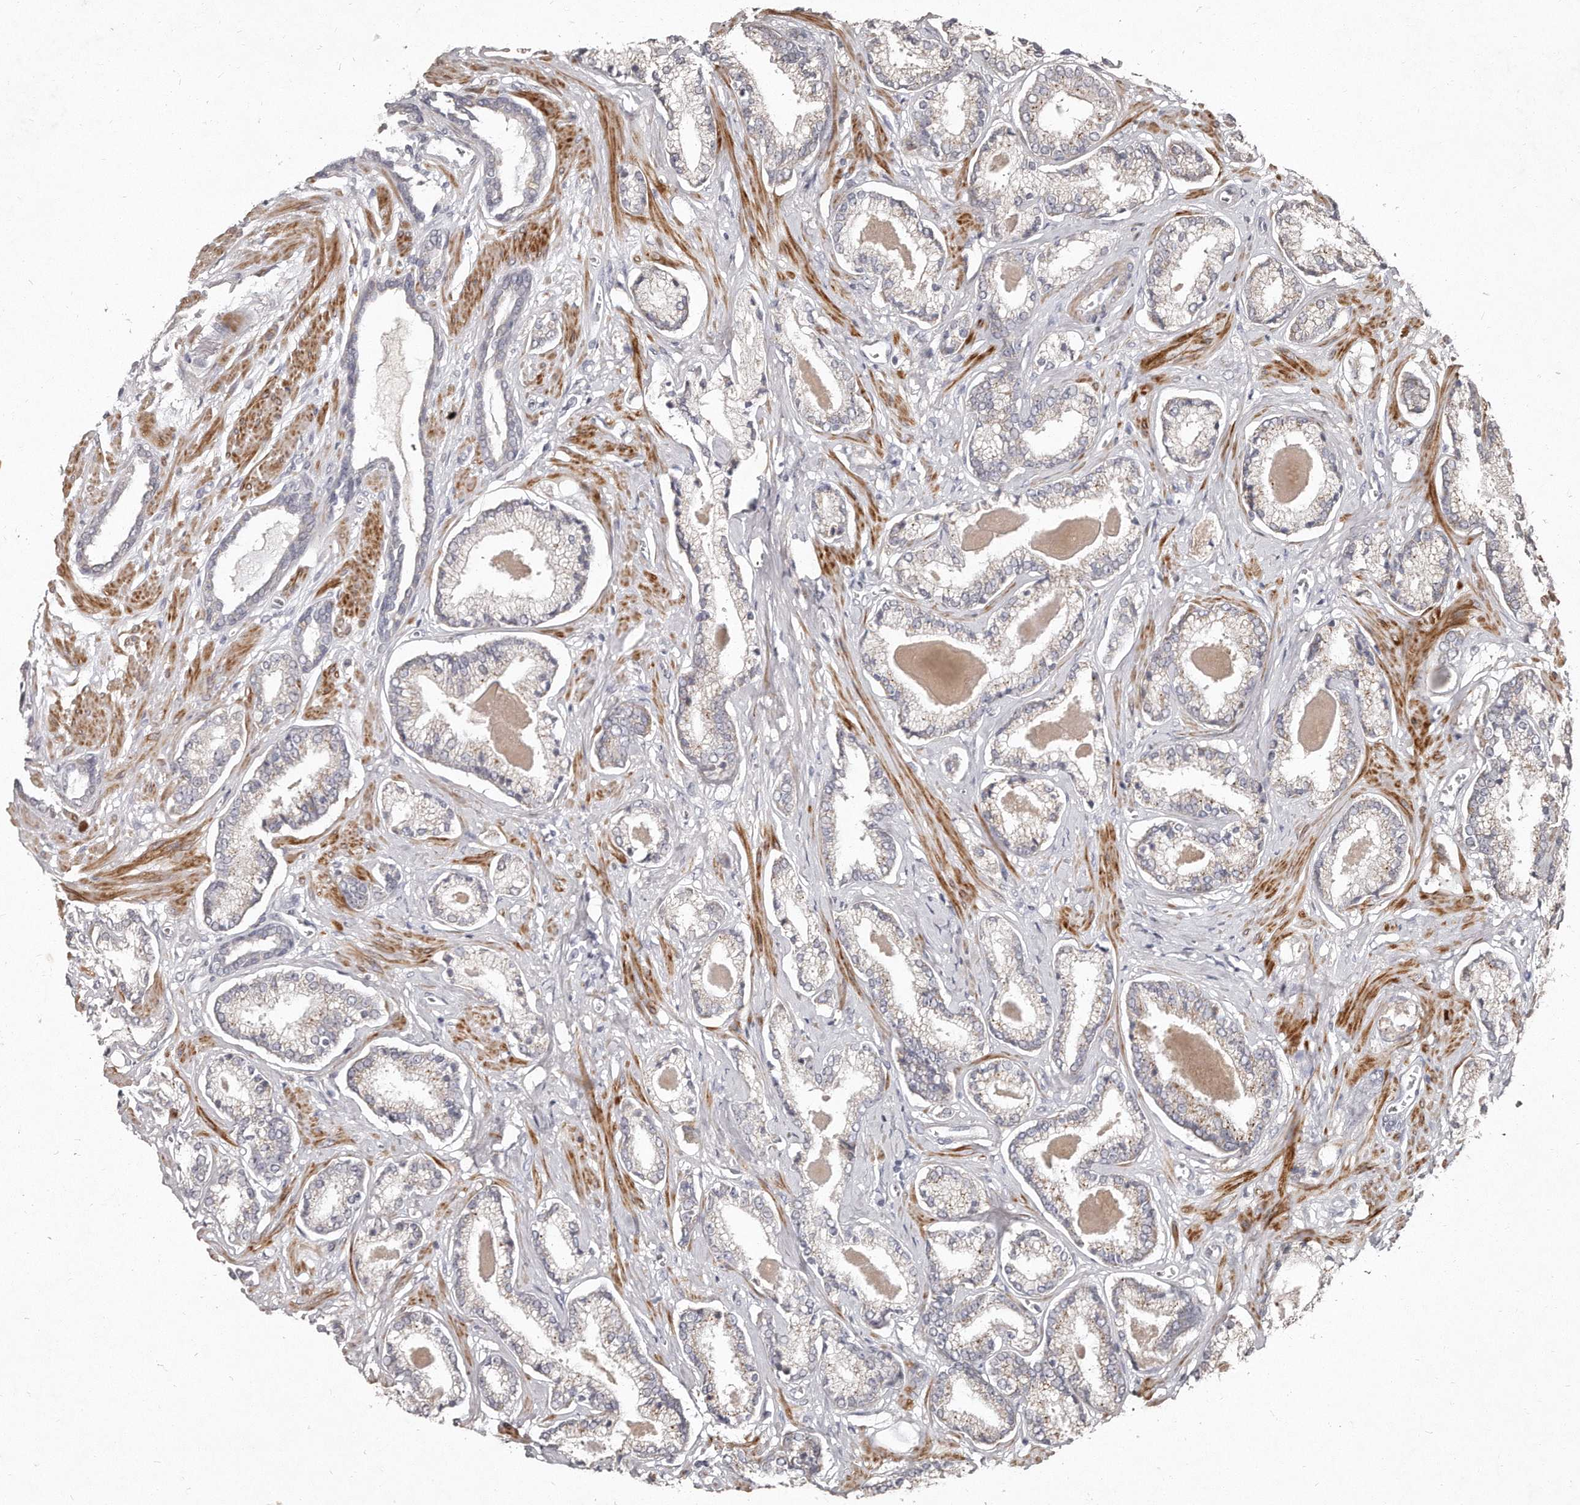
{"staining": {"intensity": "negative", "quantity": "none", "location": "none"}, "tissue": "prostate cancer", "cell_type": "Tumor cells", "image_type": "cancer", "snomed": [{"axis": "morphology", "description": "Adenocarcinoma, Low grade"}, {"axis": "topography", "description": "Prostate"}], "caption": "Immunohistochemistry photomicrograph of neoplastic tissue: human adenocarcinoma (low-grade) (prostate) stained with DAB reveals no significant protein staining in tumor cells. The staining is performed using DAB brown chromogen with nuclei counter-stained in using hematoxylin.", "gene": "TECR", "patient": {"sex": "male", "age": 70}}